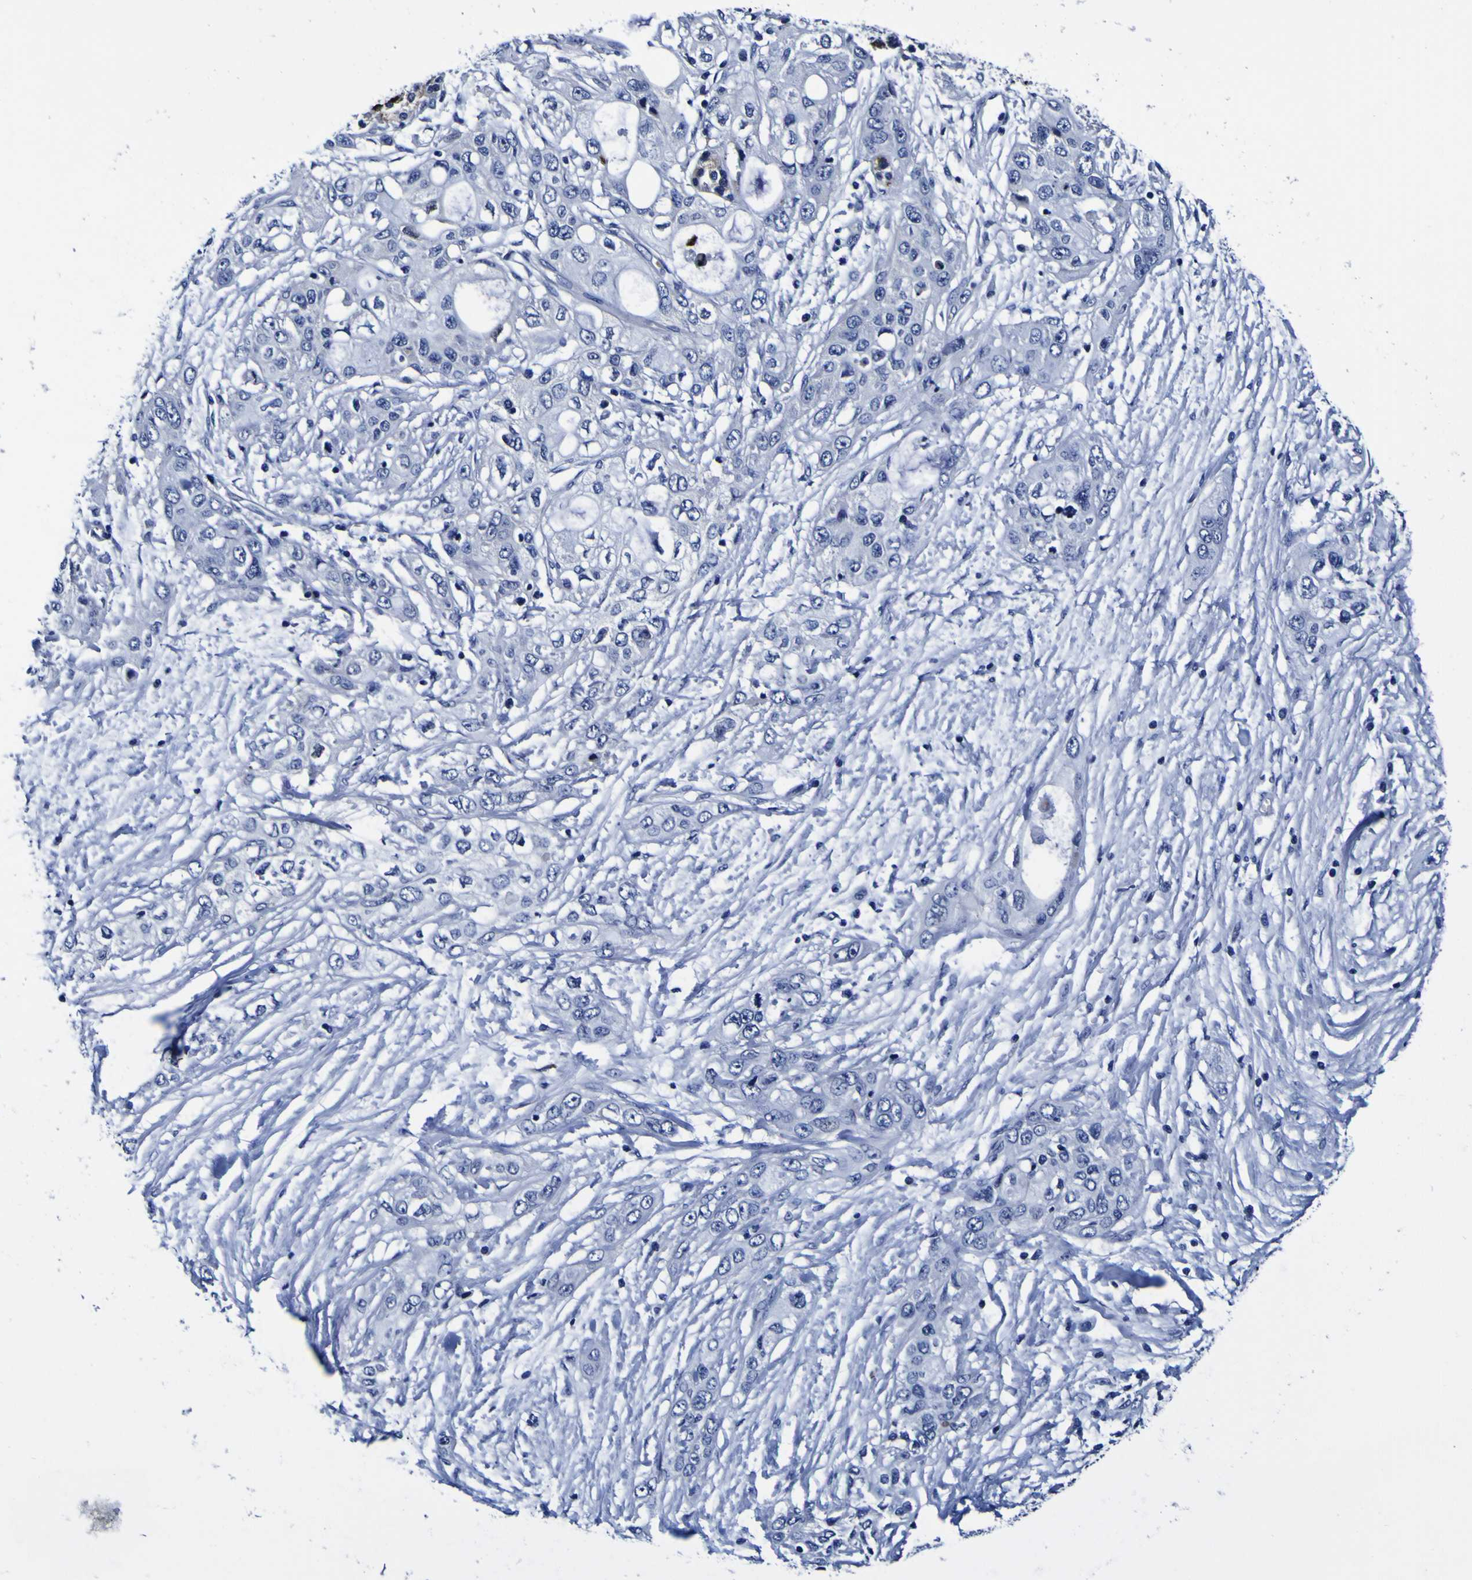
{"staining": {"intensity": "negative", "quantity": "none", "location": "none"}, "tissue": "pancreatic cancer", "cell_type": "Tumor cells", "image_type": "cancer", "snomed": [{"axis": "morphology", "description": "Adenocarcinoma, NOS"}, {"axis": "topography", "description": "Pancreas"}], "caption": "Immunohistochemistry of adenocarcinoma (pancreatic) exhibits no staining in tumor cells.", "gene": "PDLIM4", "patient": {"sex": "female", "age": 70}}